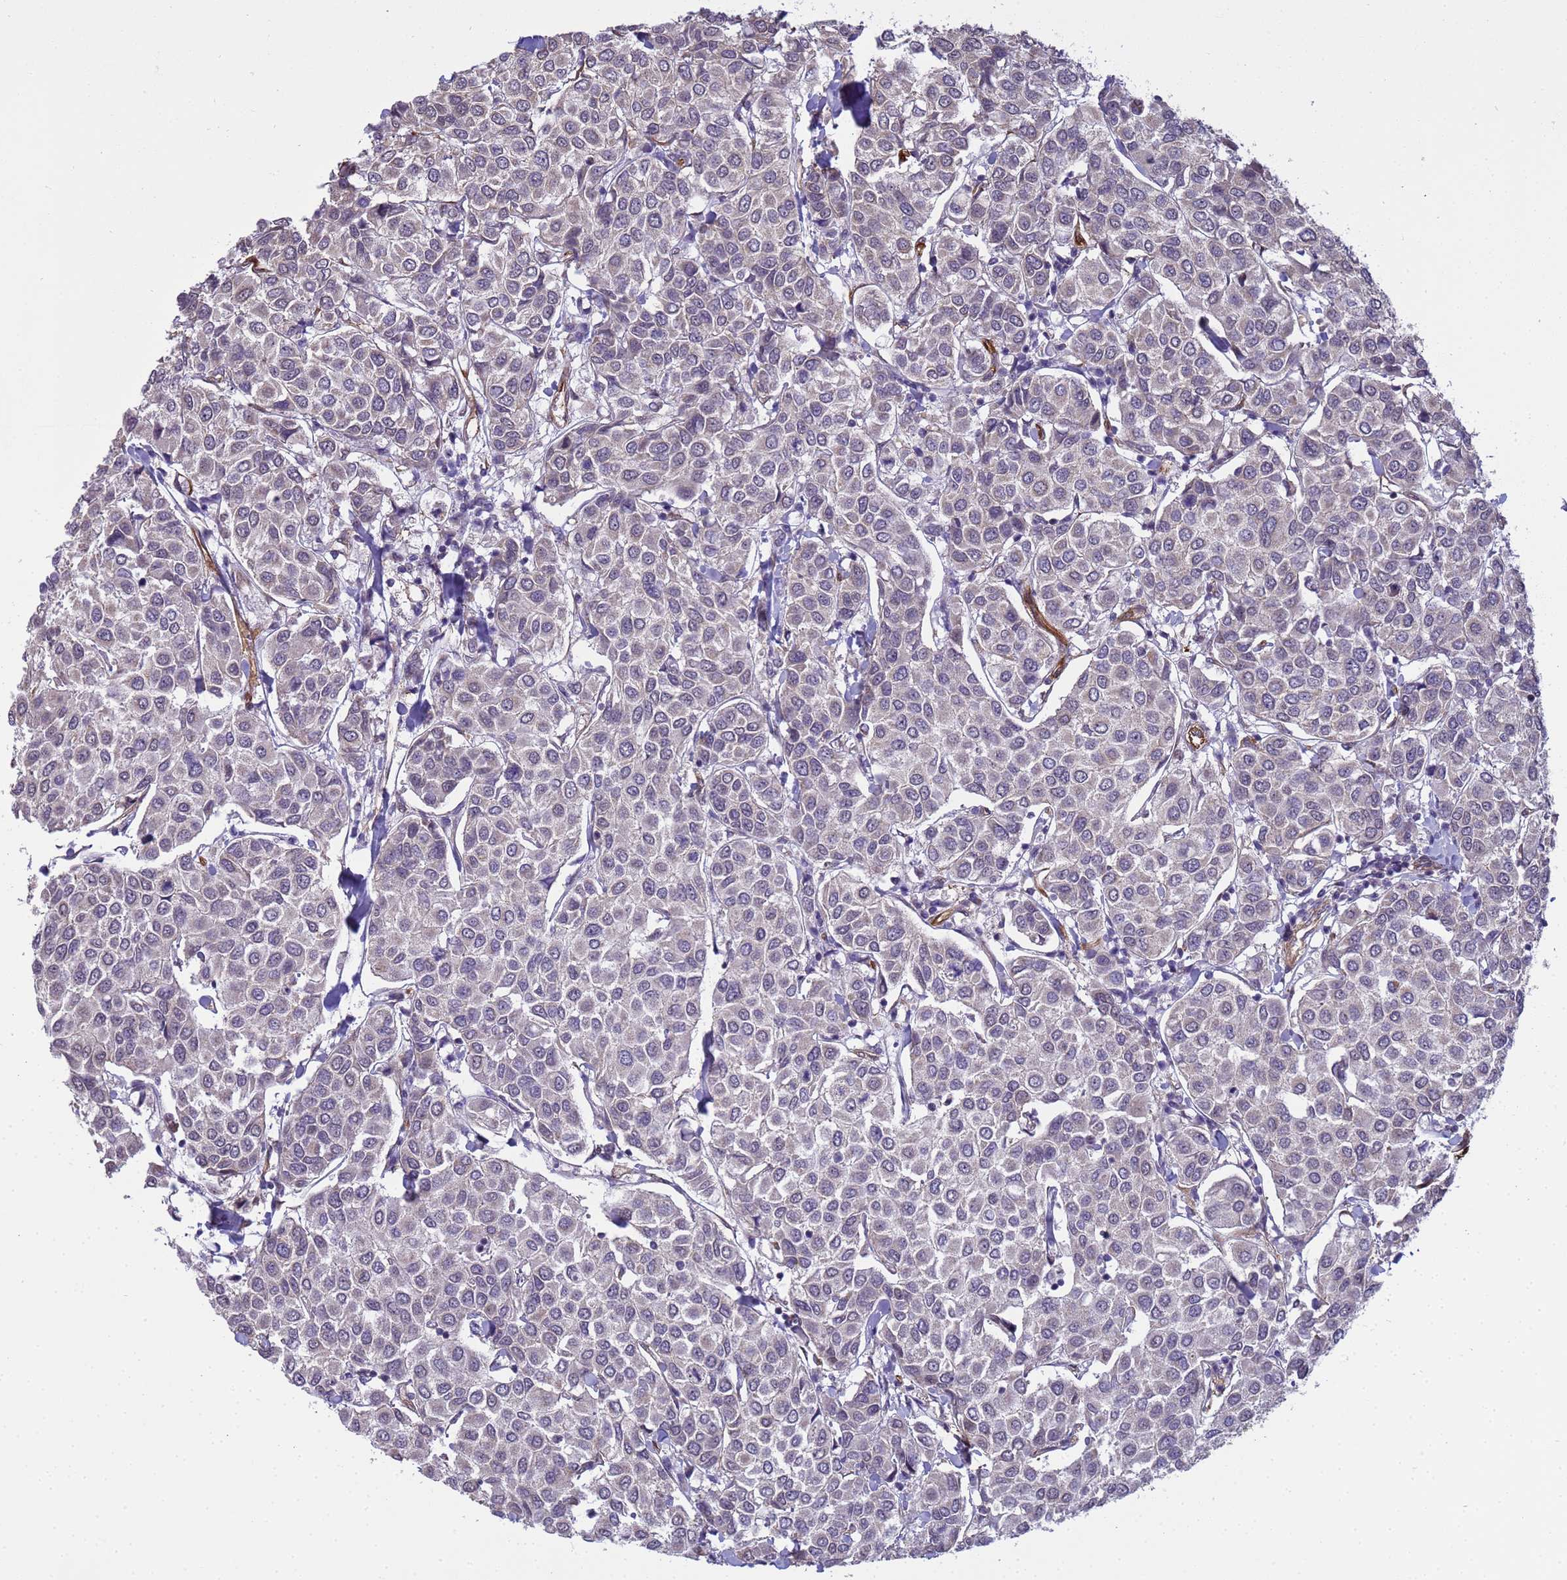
{"staining": {"intensity": "negative", "quantity": "none", "location": "none"}, "tissue": "breast cancer", "cell_type": "Tumor cells", "image_type": "cancer", "snomed": [{"axis": "morphology", "description": "Duct carcinoma"}, {"axis": "topography", "description": "Breast"}], "caption": "There is no significant staining in tumor cells of breast invasive ductal carcinoma. The staining is performed using DAB (3,3'-diaminobenzidine) brown chromogen with nuclei counter-stained in using hematoxylin.", "gene": "ITGB4", "patient": {"sex": "female", "age": 55}}